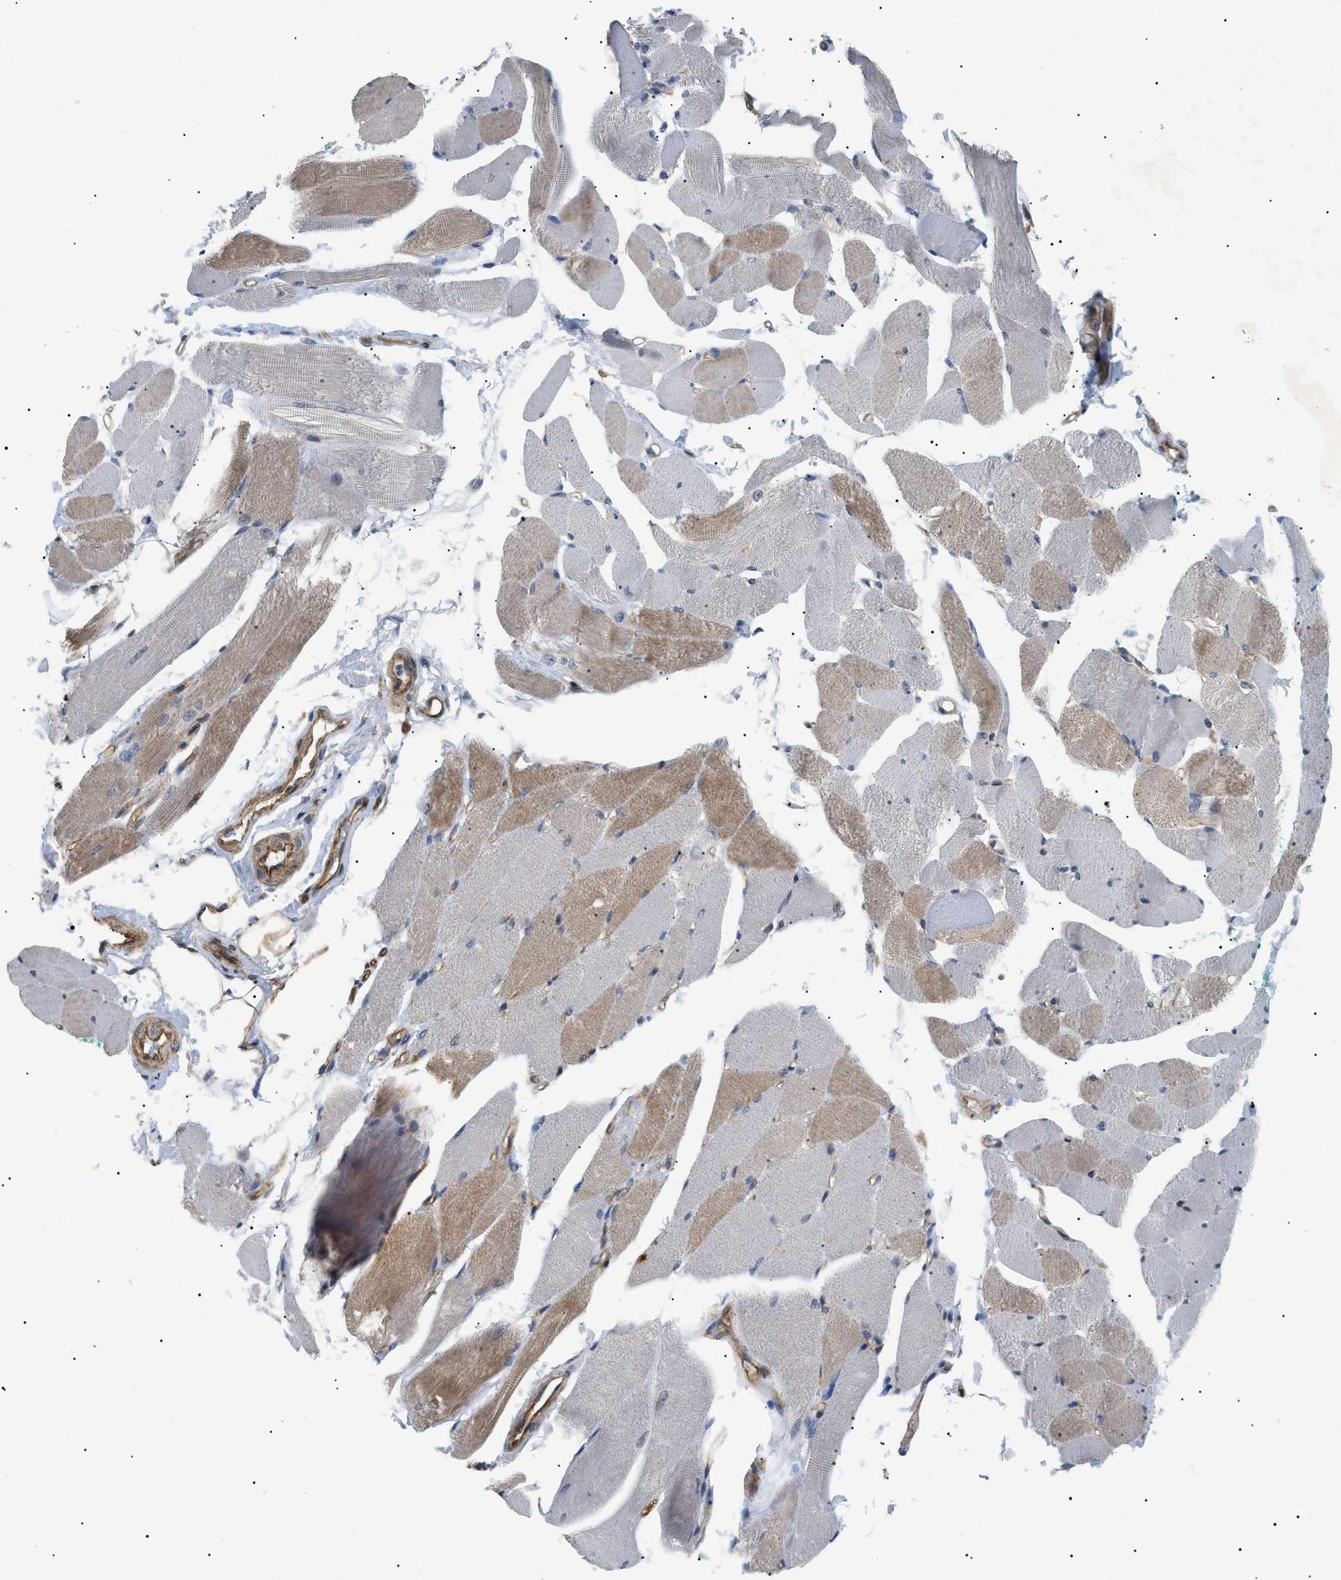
{"staining": {"intensity": "moderate", "quantity": "25%-75%", "location": "cytoplasmic/membranous"}, "tissue": "skeletal muscle", "cell_type": "Myocytes", "image_type": "normal", "snomed": [{"axis": "morphology", "description": "Normal tissue, NOS"}, {"axis": "topography", "description": "Skeletal muscle"}, {"axis": "topography", "description": "Peripheral nerve tissue"}], "caption": "Immunohistochemistry (IHC) (DAB (3,3'-diaminobenzidine)) staining of normal skeletal muscle demonstrates moderate cytoplasmic/membranous protein staining in about 25%-75% of myocytes.", "gene": "CRCP", "patient": {"sex": "female", "age": 84}}